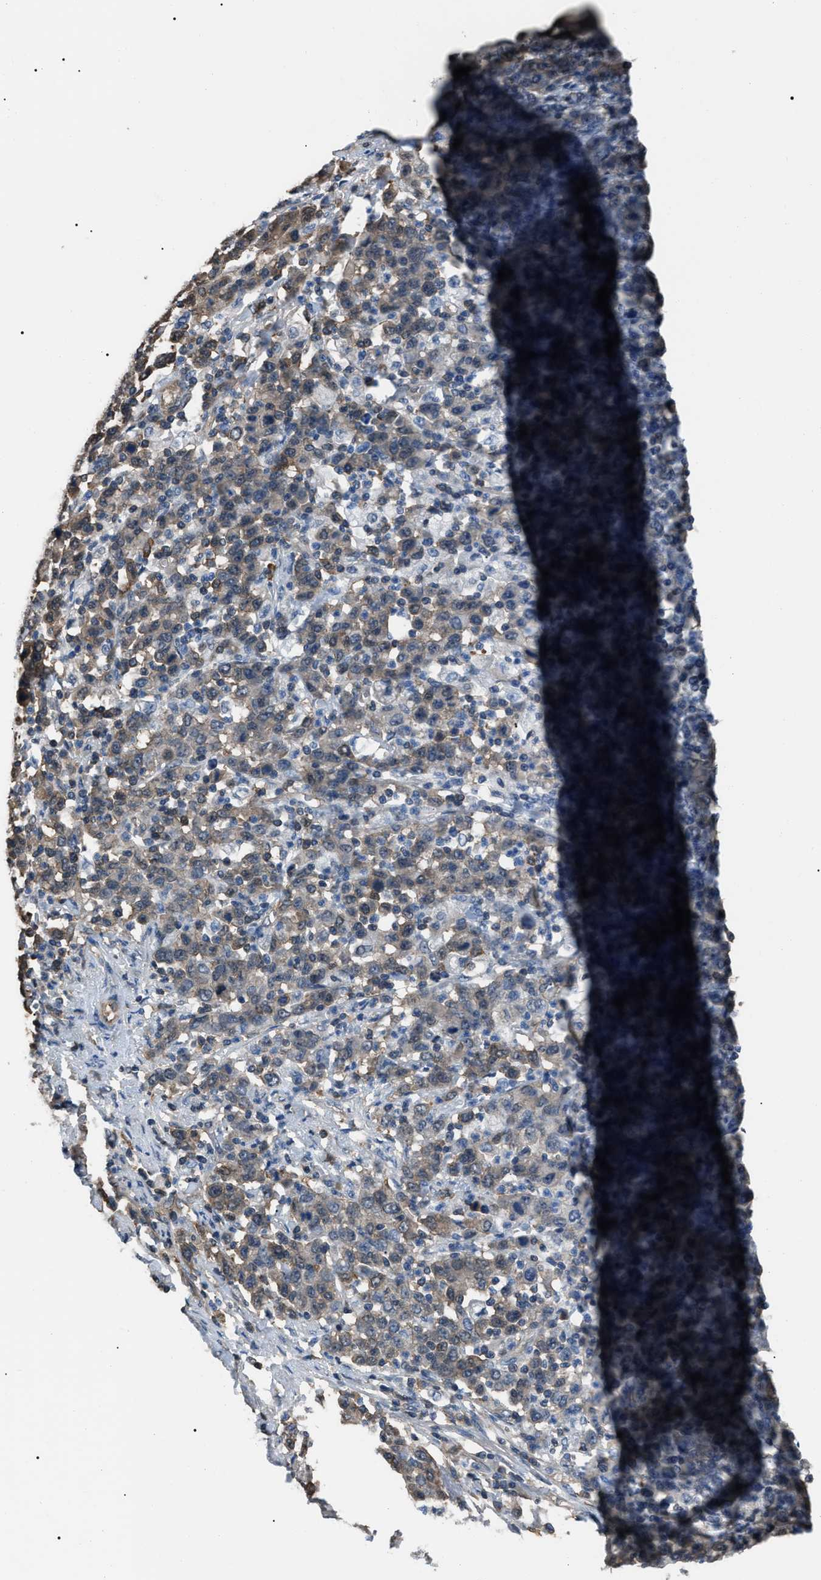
{"staining": {"intensity": "weak", "quantity": ">75%", "location": "cytoplasmic/membranous"}, "tissue": "stomach cancer", "cell_type": "Tumor cells", "image_type": "cancer", "snomed": [{"axis": "morphology", "description": "Adenocarcinoma, NOS"}, {"axis": "topography", "description": "Stomach, upper"}], "caption": "Protein staining of adenocarcinoma (stomach) tissue reveals weak cytoplasmic/membranous positivity in about >75% of tumor cells. The staining is performed using DAB brown chromogen to label protein expression. The nuclei are counter-stained blue using hematoxylin.", "gene": "PDCD5", "patient": {"sex": "male", "age": 69}}